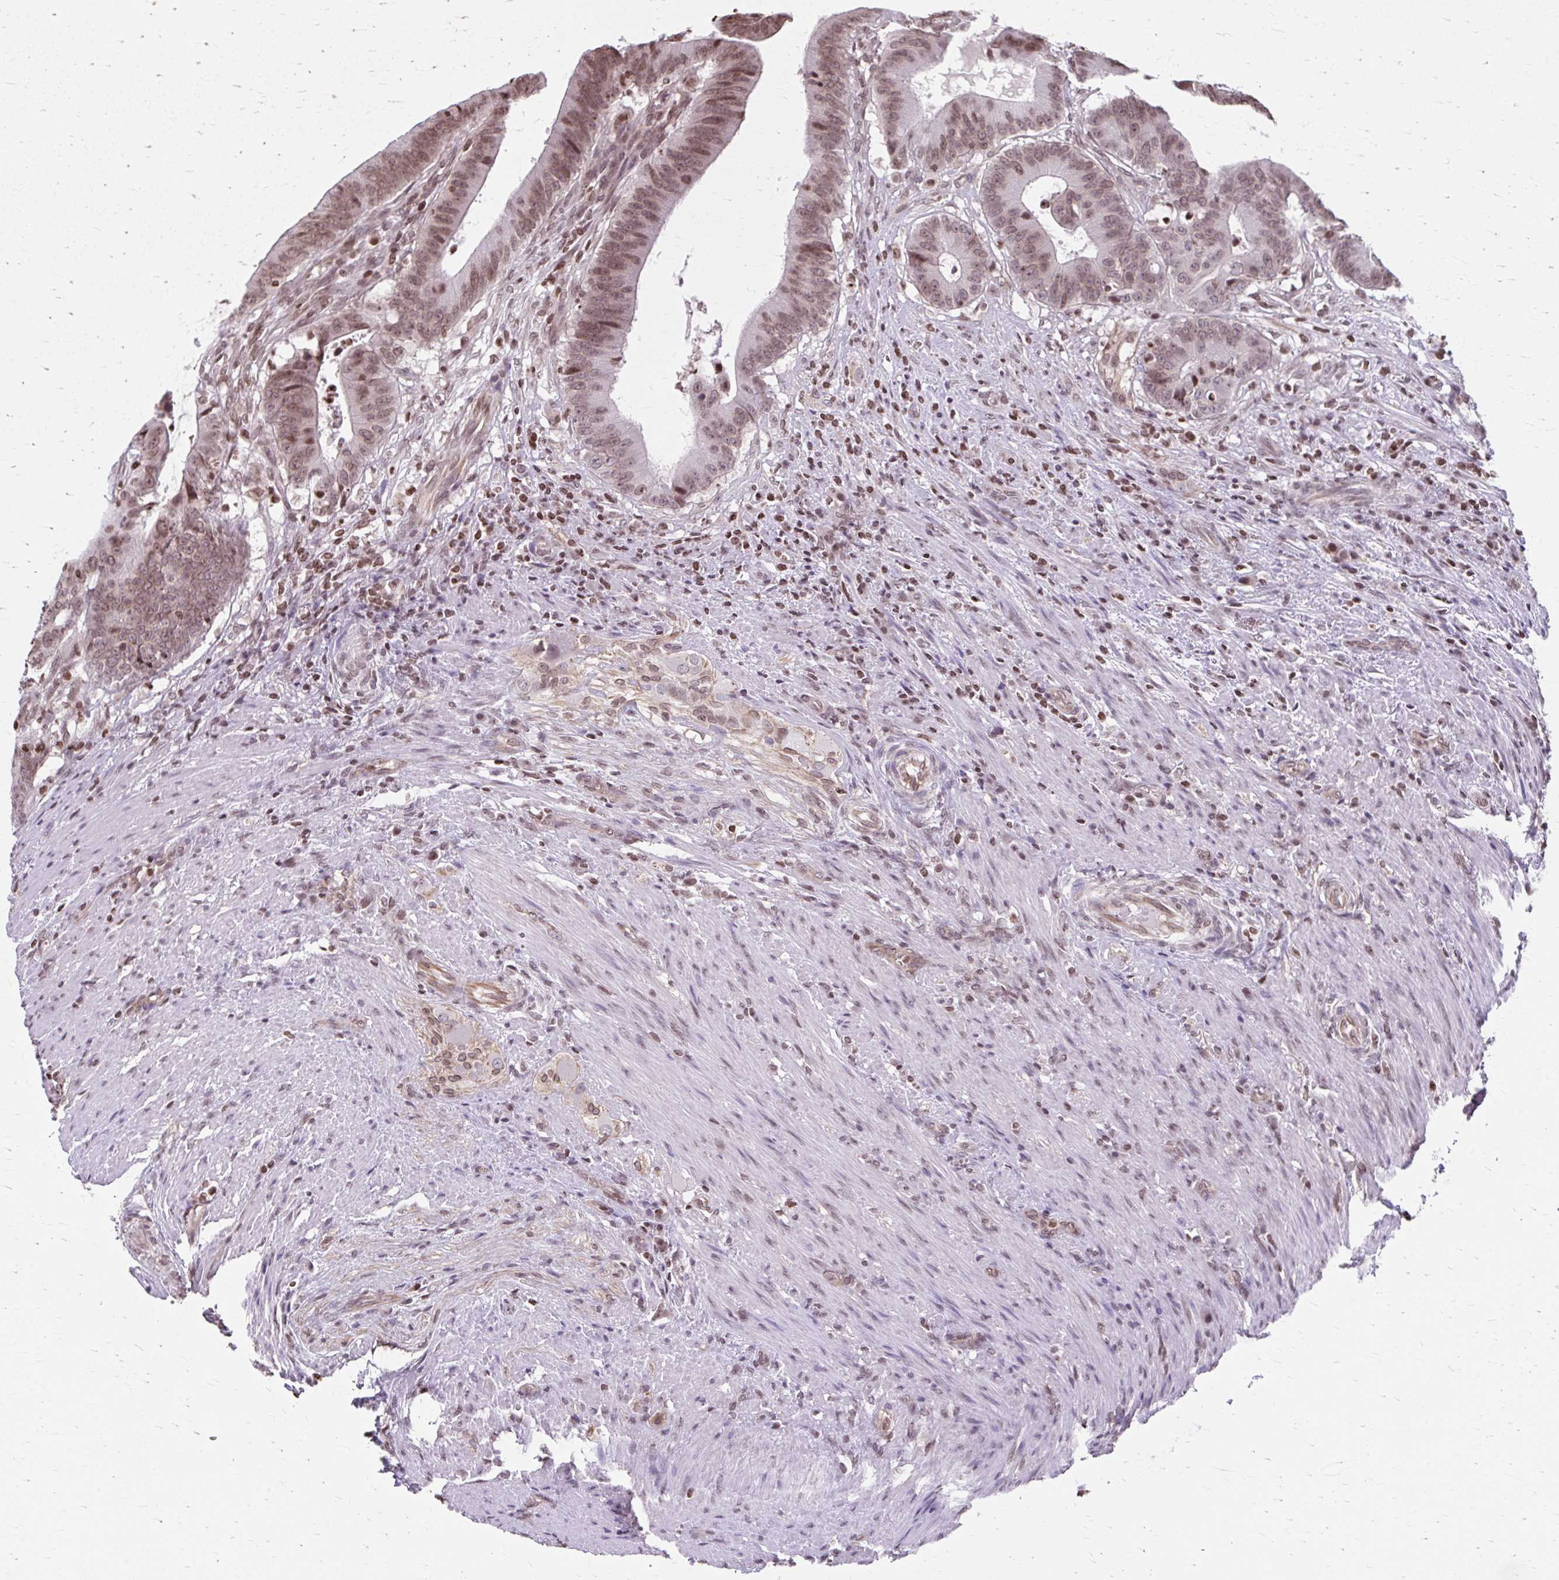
{"staining": {"intensity": "moderate", "quantity": ">75%", "location": "nuclear"}, "tissue": "colorectal cancer", "cell_type": "Tumor cells", "image_type": "cancer", "snomed": [{"axis": "morphology", "description": "Adenocarcinoma, NOS"}, {"axis": "topography", "description": "Colon"}], "caption": "A brown stain highlights moderate nuclear positivity of a protein in adenocarcinoma (colorectal) tumor cells.", "gene": "ORC3", "patient": {"sex": "female", "age": 43}}